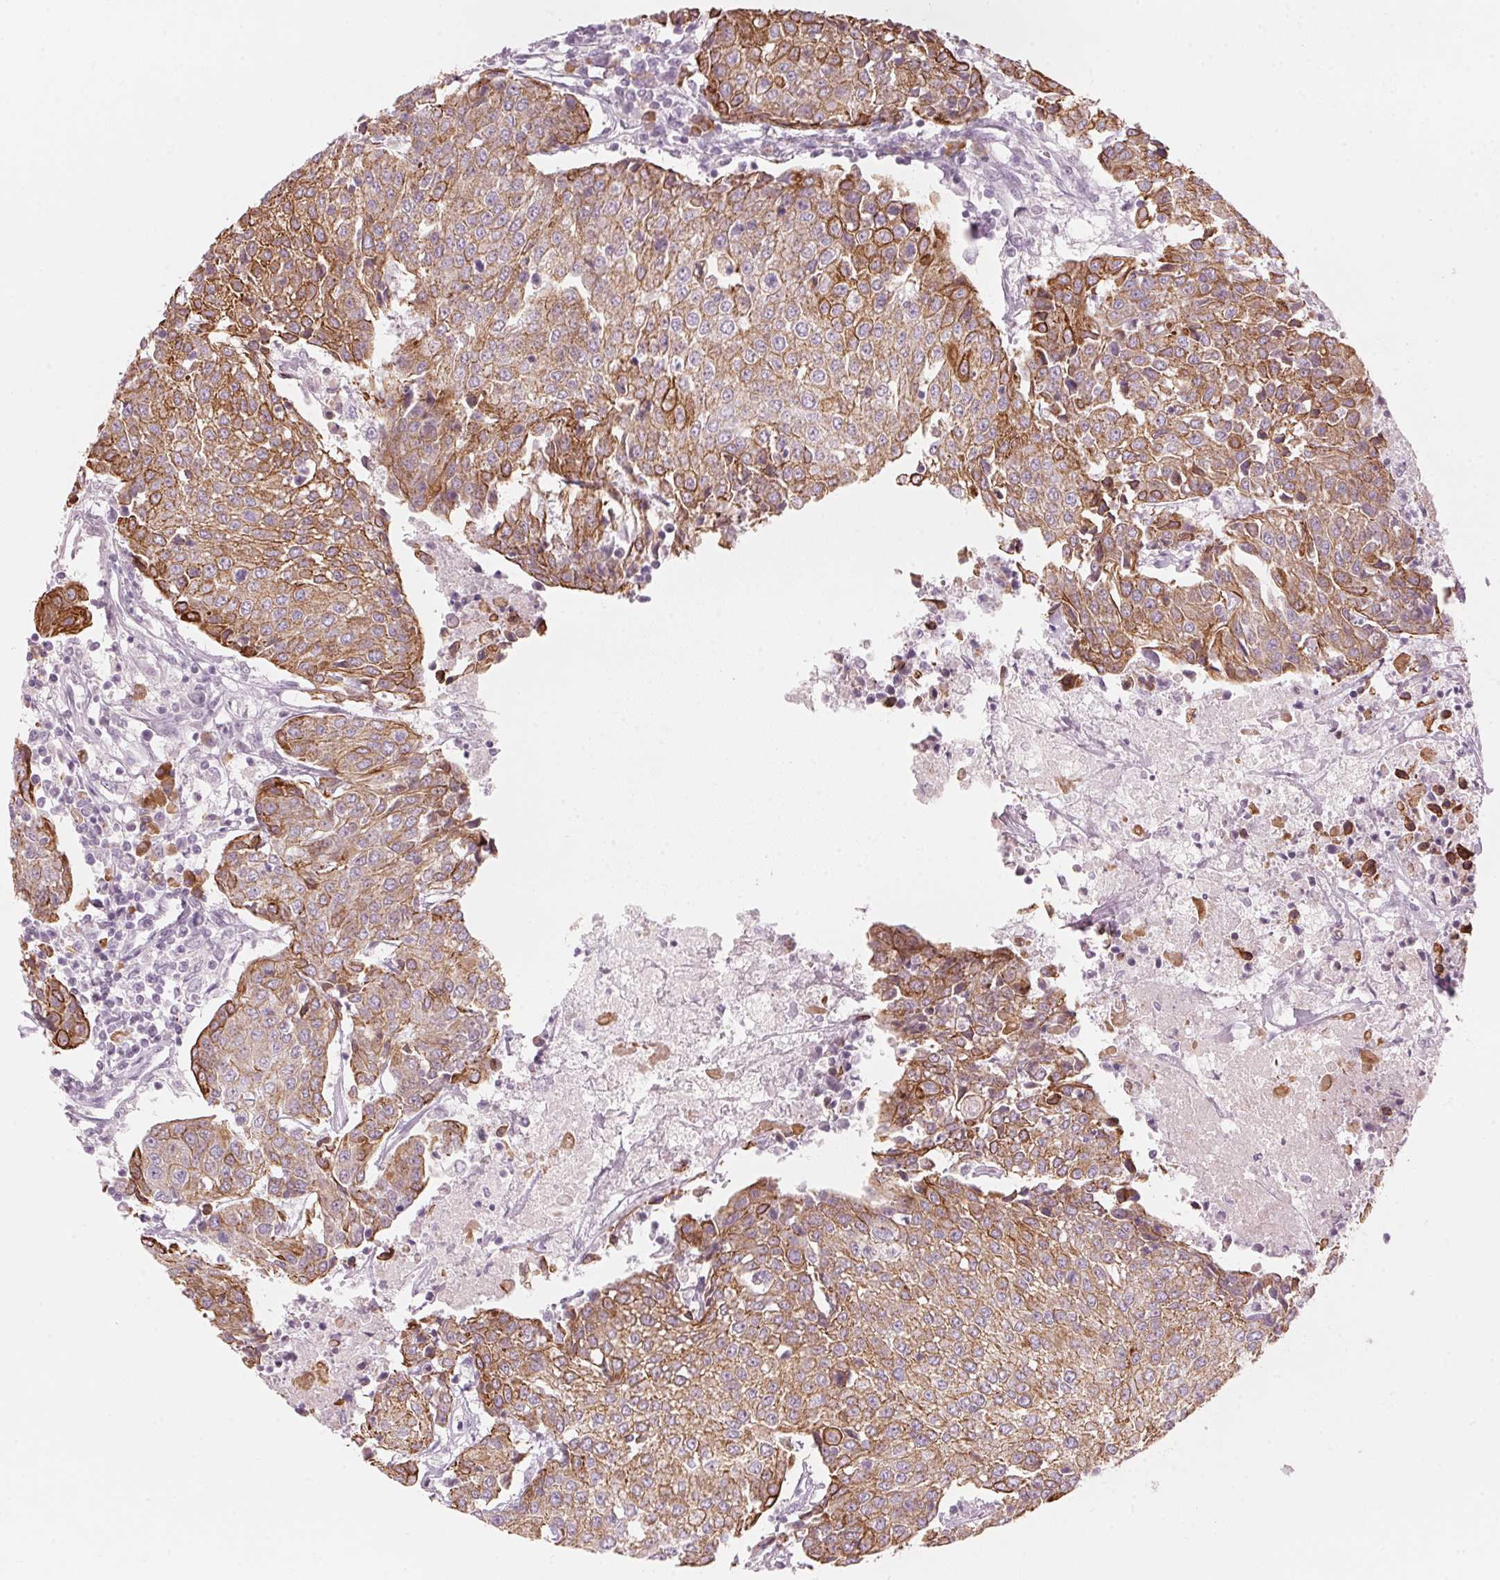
{"staining": {"intensity": "moderate", "quantity": ">75%", "location": "cytoplasmic/membranous"}, "tissue": "urothelial cancer", "cell_type": "Tumor cells", "image_type": "cancer", "snomed": [{"axis": "morphology", "description": "Urothelial carcinoma, High grade"}, {"axis": "topography", "description": "Urinary bladder"}], "caption": "Urothelial cancer stained for a protein demonstrates moderate cytoplasmic/membranous positivity in tumor cells.", "gene": "SCTR", "patient": {"sex": "female", "age": 85}}